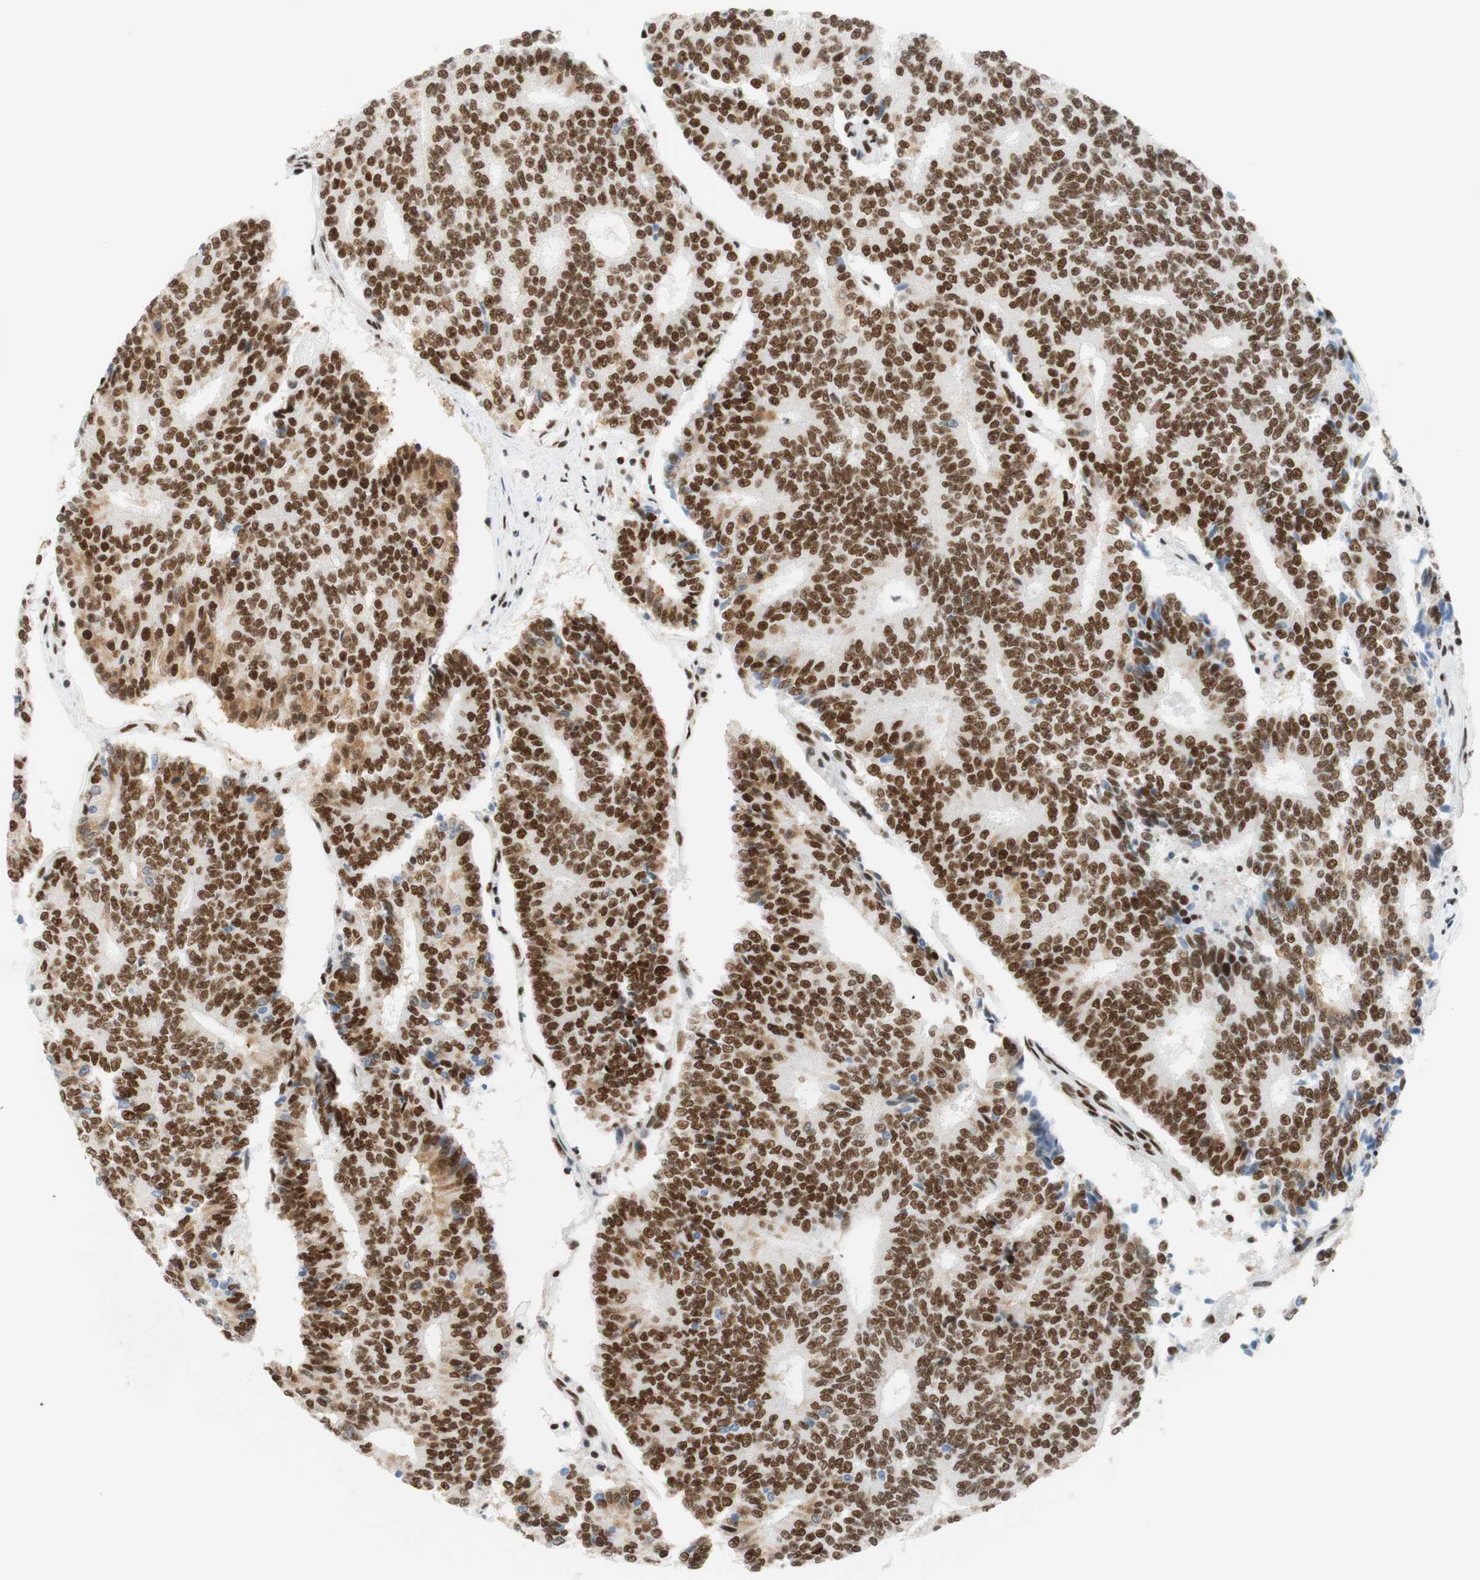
{"staining": {"intensity": "moderate", "quantity": ">75%", "location": "nuclear"}, "tissue": "prostate cancer", "cell_type": "Tumor cells", "image_type": "cancer", "snomed": [{"axis": "morphology", "description": "Normal tissue, NOS"}, {"axis": "morphology", "description": "Adenocarcinoma, High grade"}, {"axis": "topography", "description": "Prostate"}, {"axis": "topography", "description": "Seminal veicle"}], "caption": "There is medium levels of moderate nuclear expression in tumor cells of high-grade adenocarcinoma (prostate), as demonstrated by immunohistochemical staining (brown color).", "gene": "RNF20", "patient": {"sex": "male", "age": 55}}